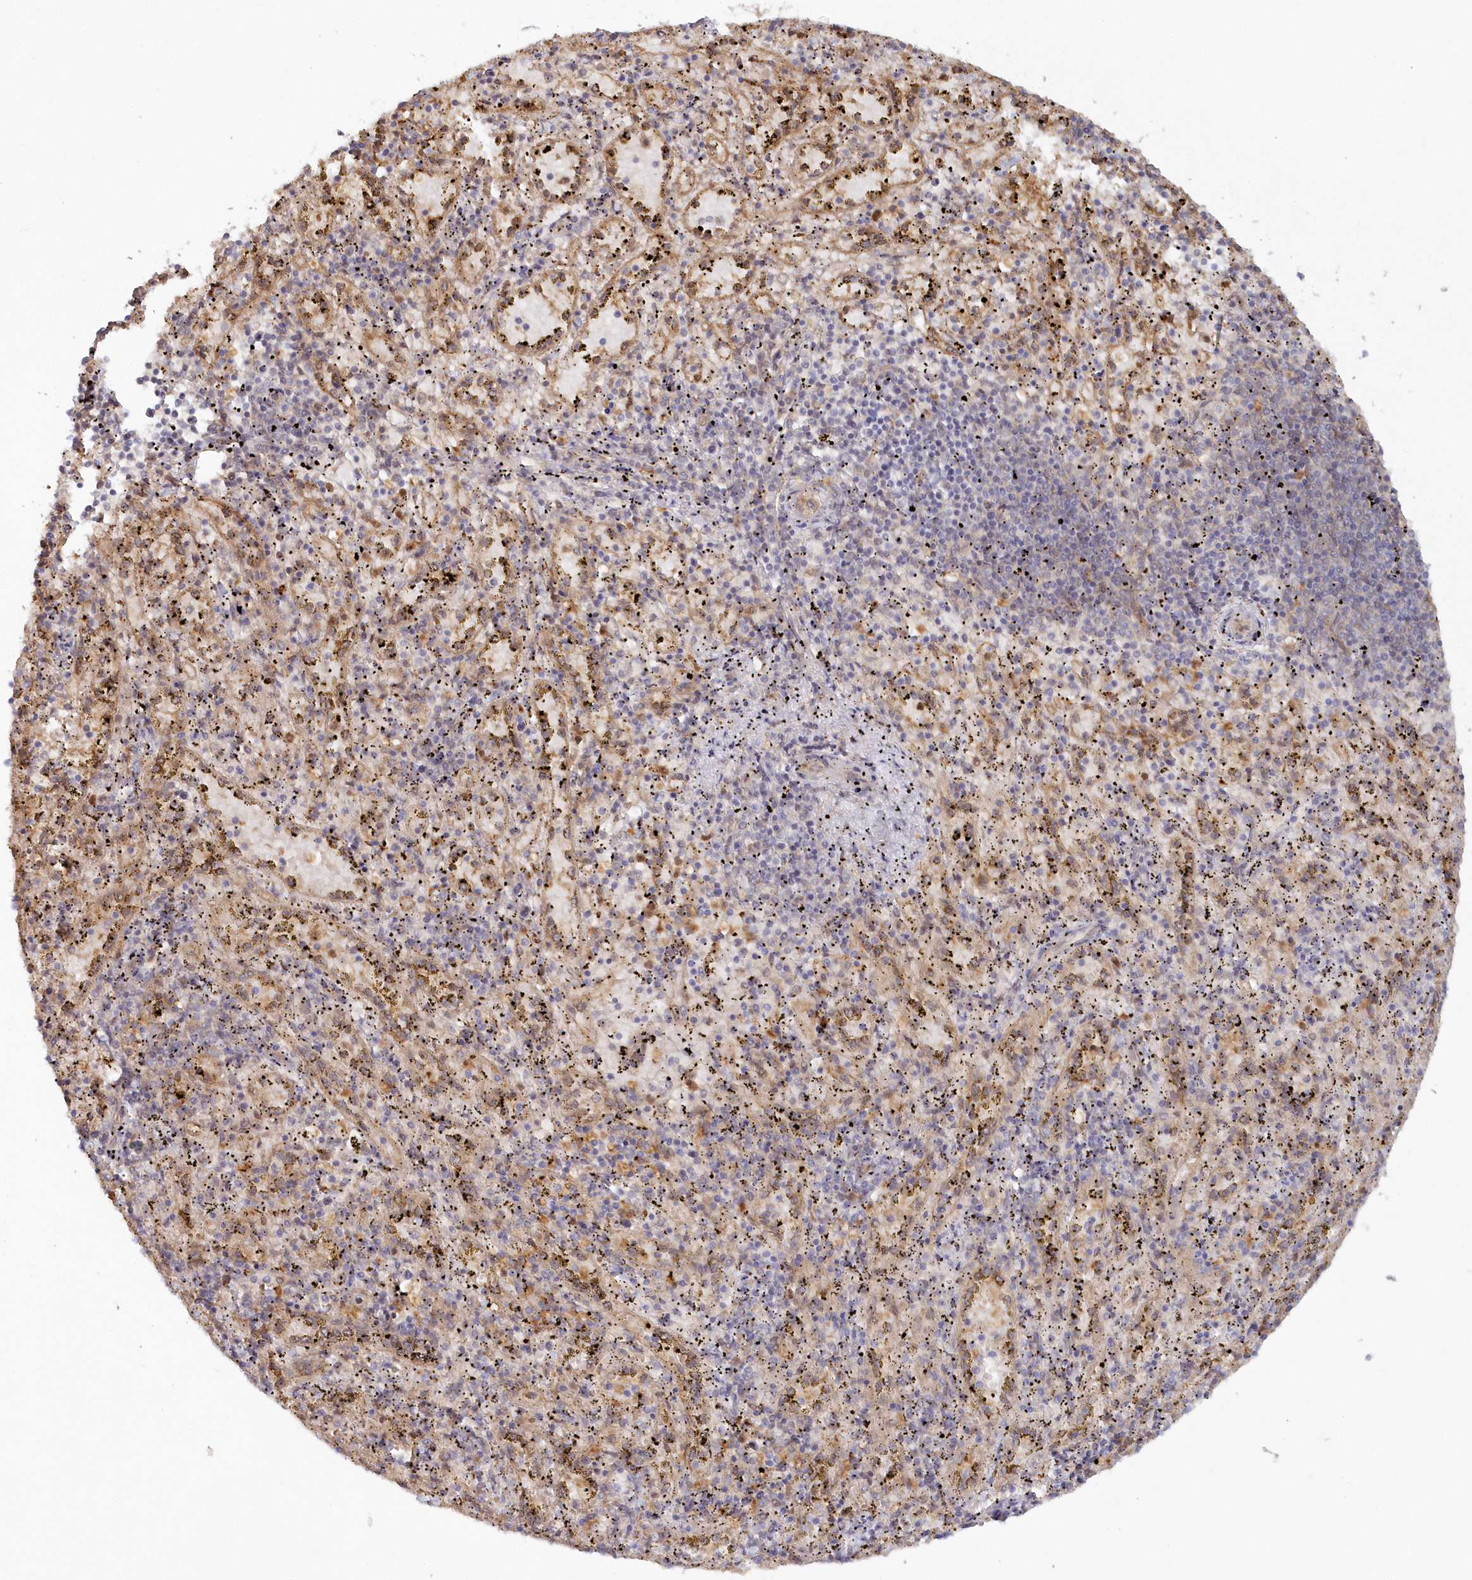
{"staining": {"intensity": "moderate", "quantity": "<25%", "location": "cytoplasmic/membranous,nuclear"}, "tissue": "spleen", "cell_type": "Cells in red pulp", "image_type": "normal", "snomed": [{"axis": "morphology", "description": "Normal tissue, NOS"}, {"axis": "topography", "description": "Spleen"}], "caption": "Protein analysis of normal spleen shows moderate cytoplasmic/membranous,nuclear staining in about <25% of cells in red pulp. (Stains: DAB (3,3'-diaminobenzidine) in brown, nuclei in blue, Microscopy: brightfield microscopy at high magnification).", "gene": "GBE1", "patient": {"sex": "male", "age": 11}}